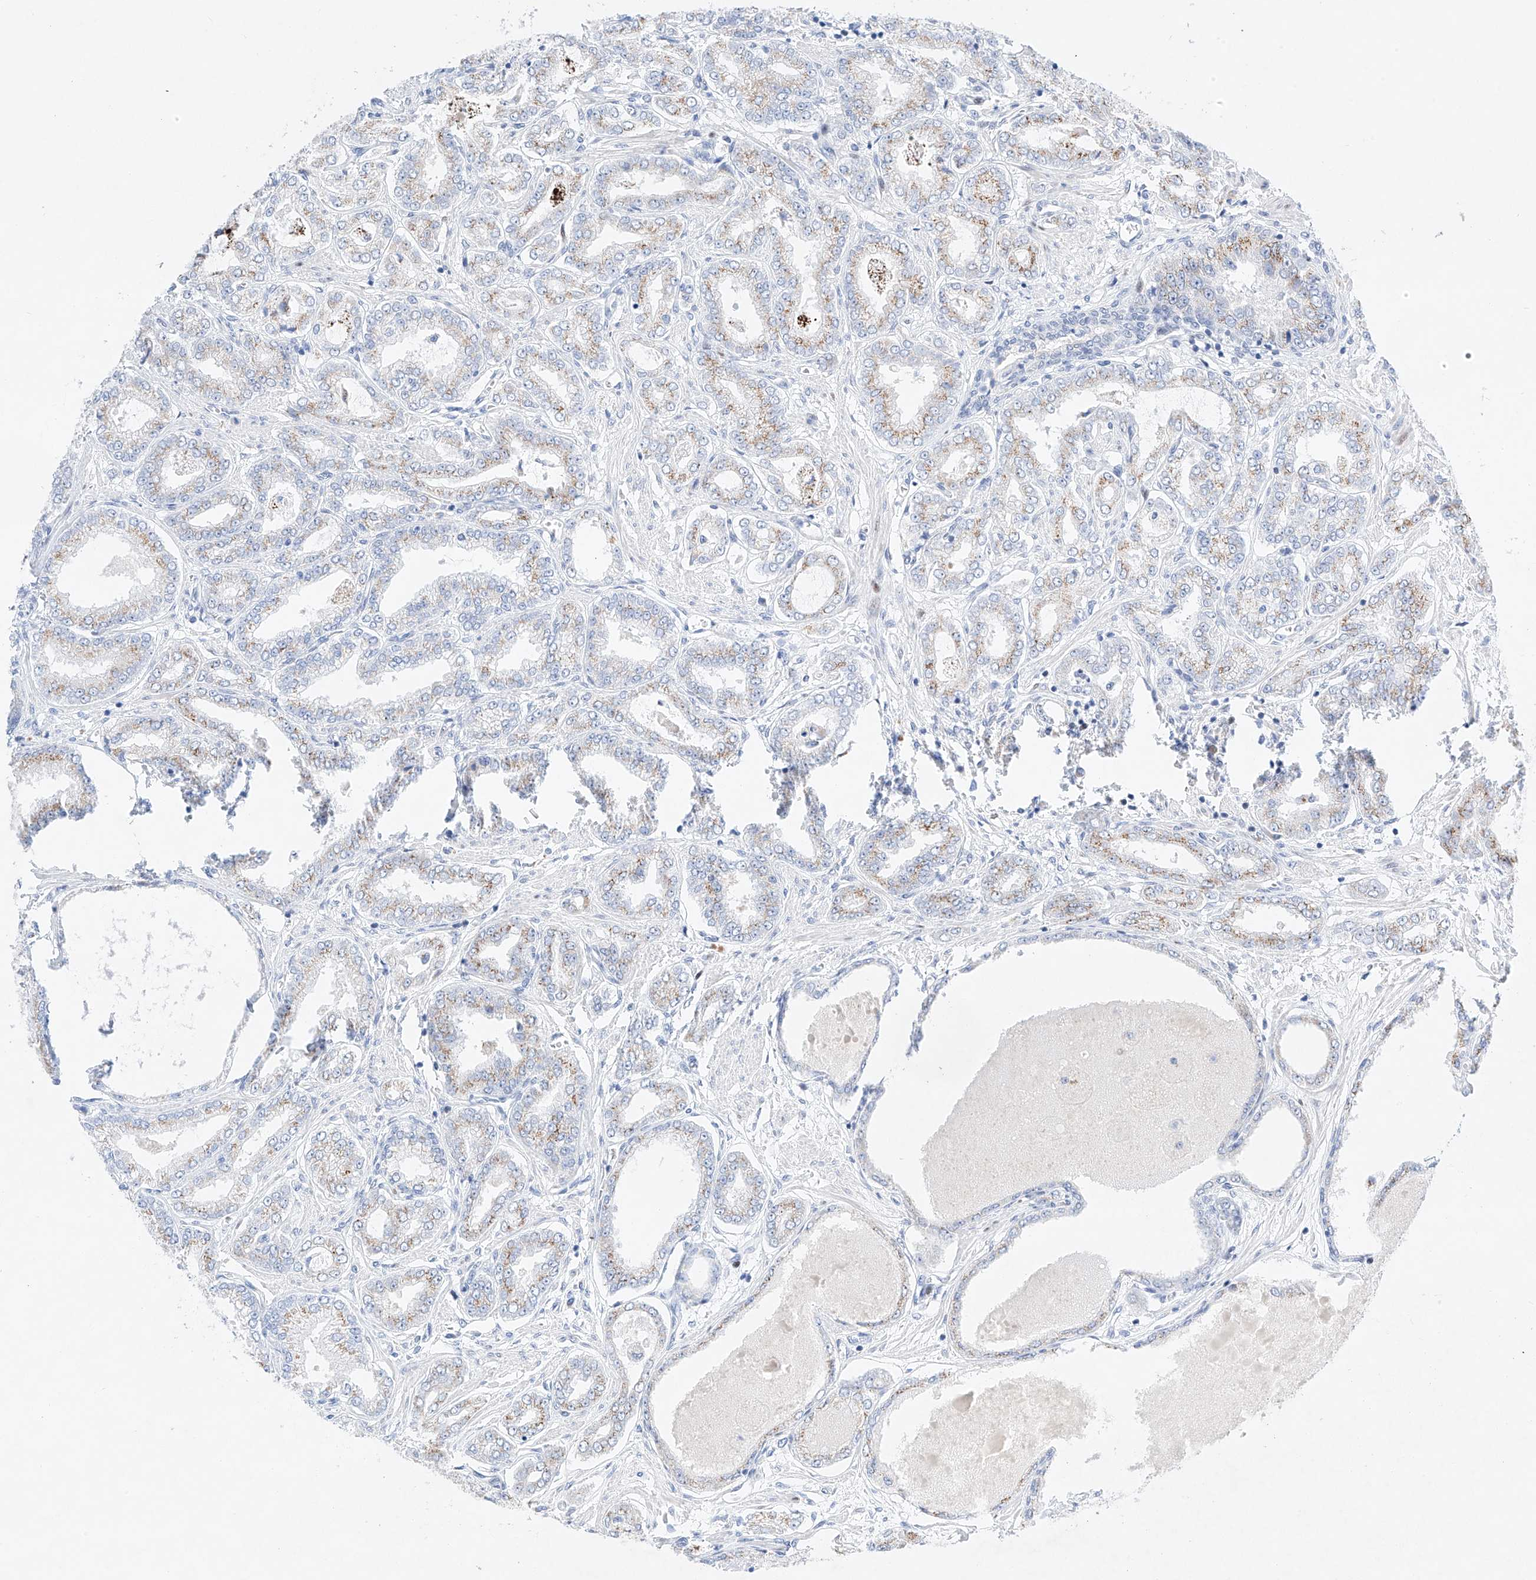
{"staining": {"intensity": "weak", "quantity": "25%-75%", "location": "cytoplasmic/membranous"}, "tissue": "prostate cancer", "cell_type": "Tumor cells", "image_type": "cancer", "snomed": [{"axis": "morphology", "description": "Adenocarcinoma, Low grade"}, {"axis": "topography", "description": "Prostate"}], "caption": "This histopathology image shows immunohistochemistry (IHC) staining of prostate cancer, with low weak cytoplasmic/membranous staining in approximately 25%-75% of tumor cells.", "gene": "NT5C3B", "patient": {"sex": "male", "age": 63}}